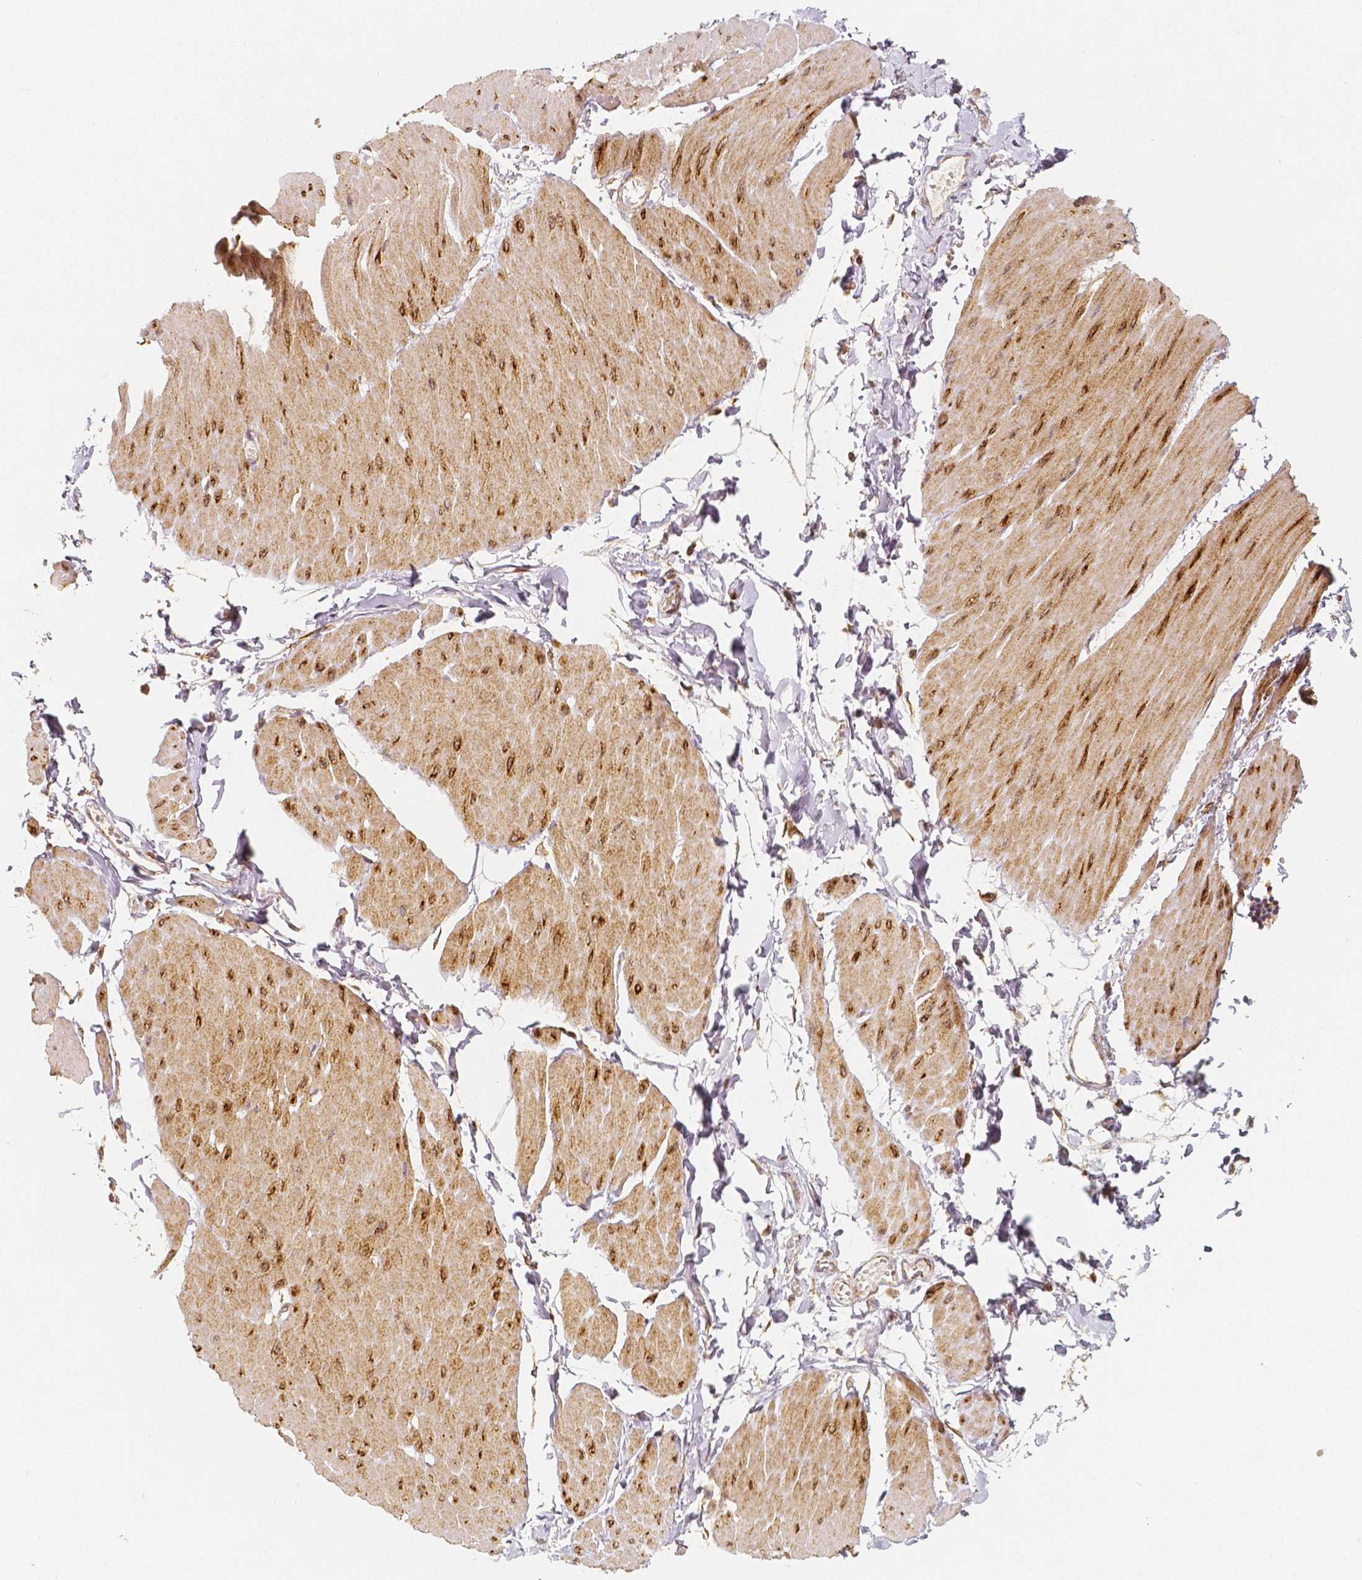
{"staining": {"intensity": "moderate", "quantity": "25%-75%", "location": "cytoplasmic/membranous"}, "tissue": "adipose tissue", "cell_type": "Adipocytes", "image_type": "normal", "snomed": [{"axis": "morphology", "description": "Normal tissue, NOS"}, {"axis": "topography", "description": "Smooth muscle"}, {"axis": "topography", "description": "Peripheral nerve tissue"}], "caption": "Immunohistochemical staining of benign adipose tissue reveals medium levels of moderate cytoplasmic/membranous staining in approximately 25%-75% of adipocytes. Using DAB (3,3'-diaminobenzidine) (brown) and hematoxylin (blue) stains, captured at high magnification using brightfield microscopy.", "gene": "PGAM5", "patient": {"sex": "male", "age": 58}}